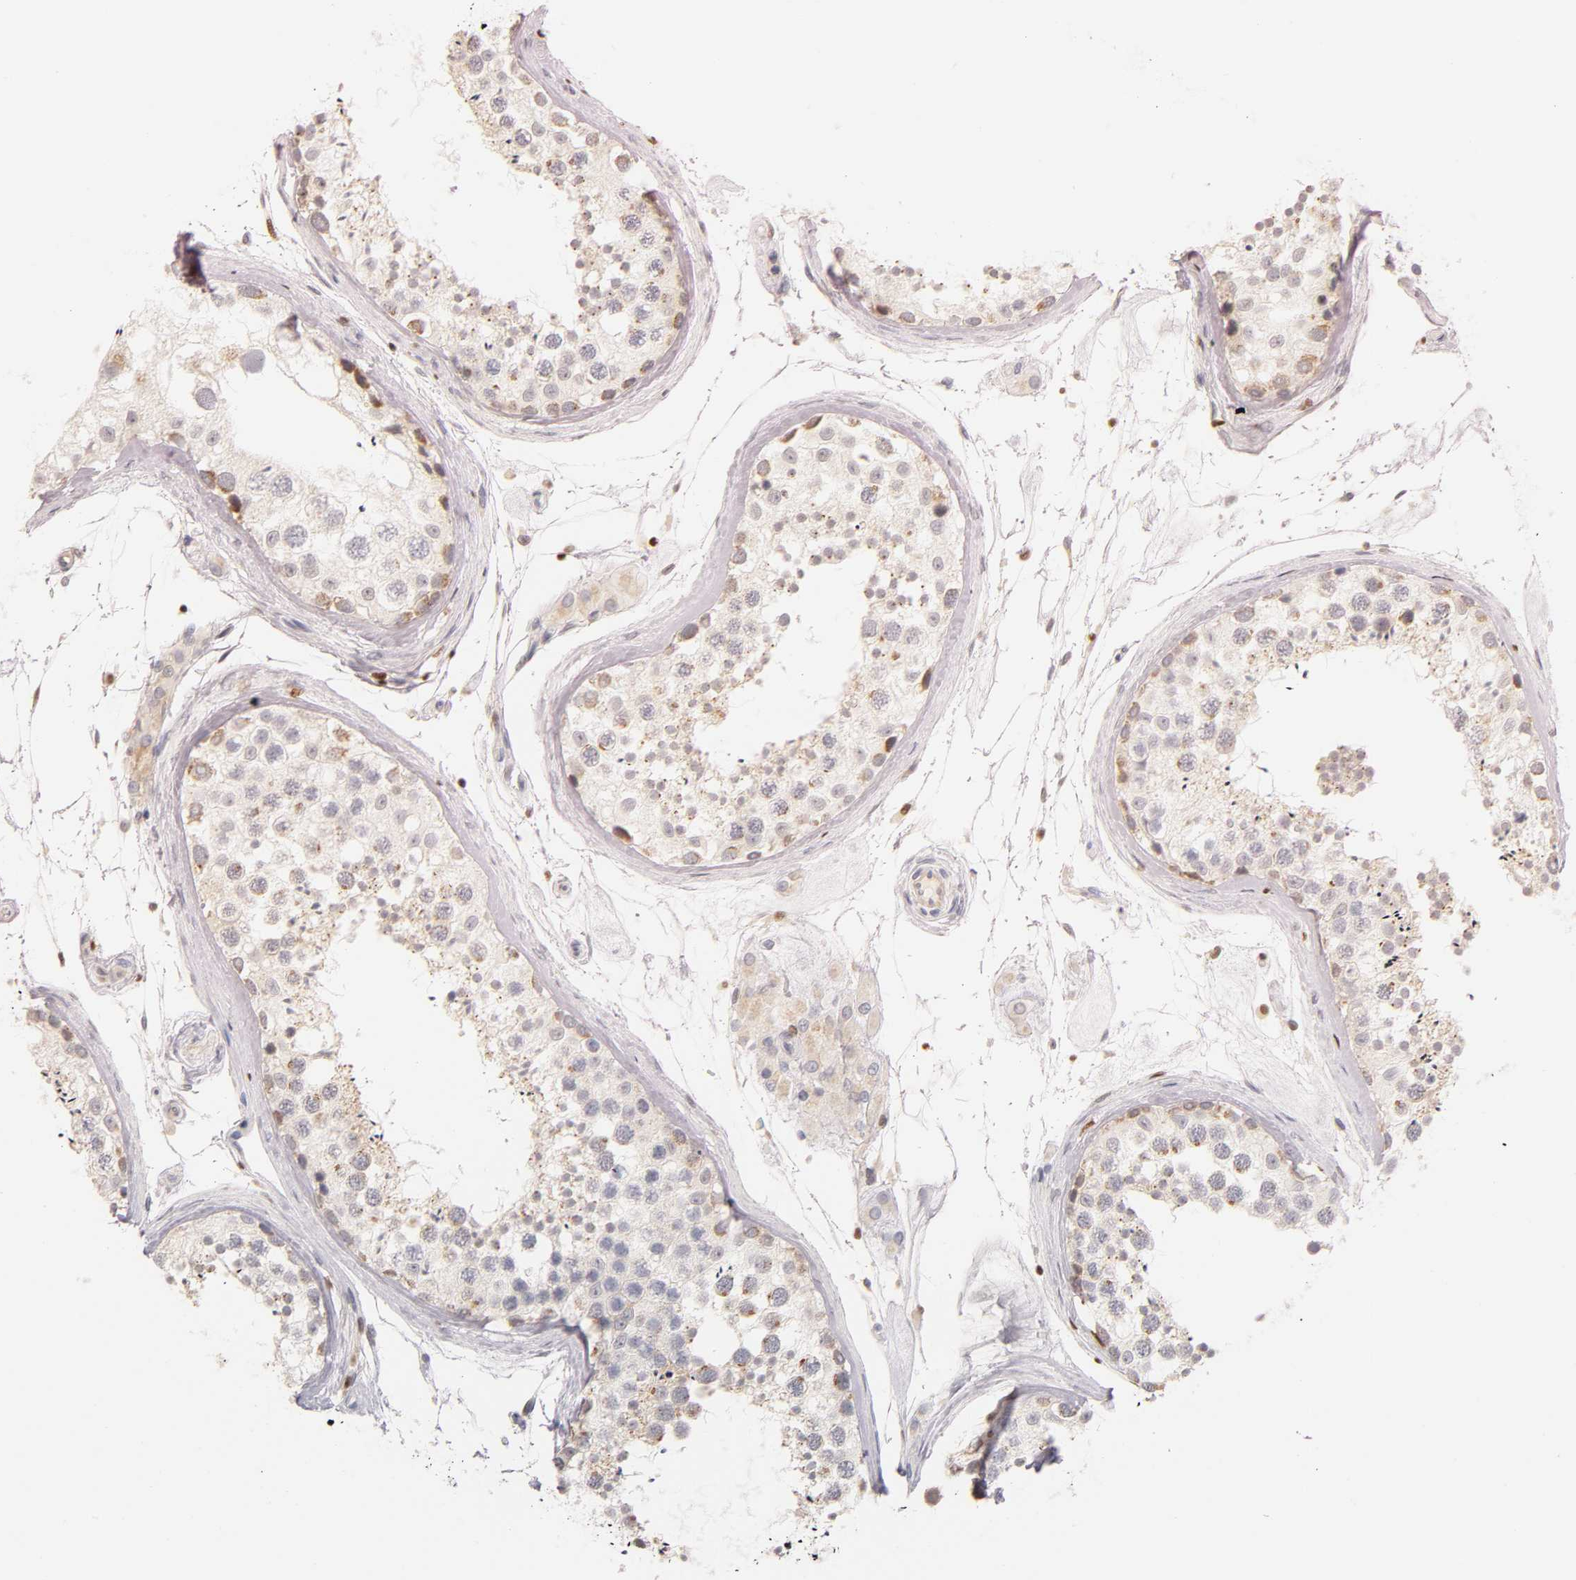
{"staining": {"intensity": "weak", "quantity": "25%-75%", "location": "cytoplasmic/membranous"}, "tissue": "testis", "cell_type": "Cells in seminiferous ducts", "image_type": "normal", "snomed": [{"axis": "morphology", "description": "Normal tissue, NOS"}, {"axis": "topography", "description": "Testis"}], "caption": "Testis stained with immunohistochemistry displays weak cytoplasmic/membranous staining in about 25%-75% of cells in seminiferous ducts.", "gene": "RUNX1", "patient": {"sex": "male", "age": 46}}